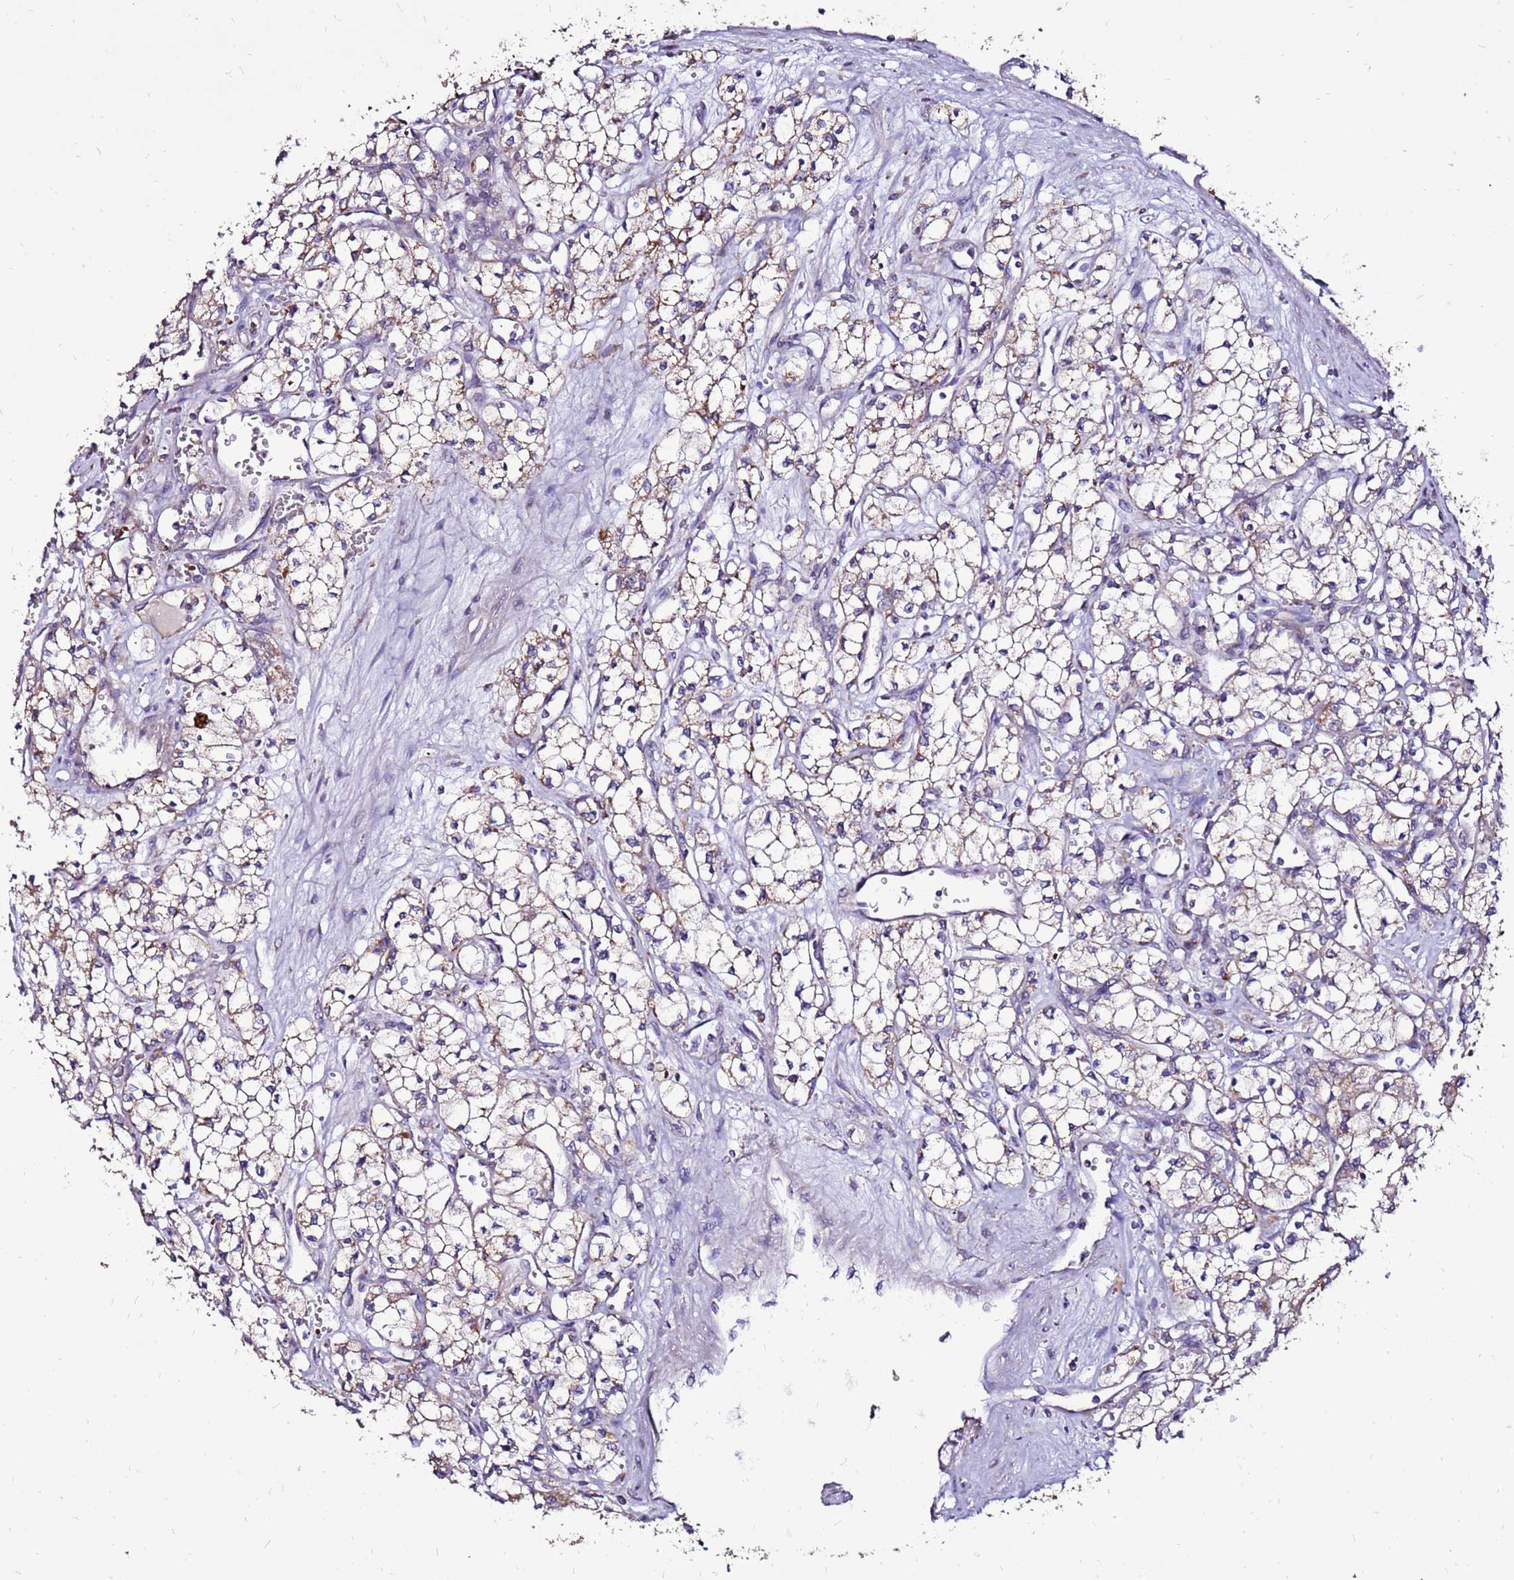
{"staining": {"intensity": "weak", "quantity": "25%-75%", "location": "cytoplasmic/membranous"}, "tissue": "renal cancer", "cell_type": "Tumor cells", "image_type": "cancer", "snomed": [{"axis": "morphology", "description": "Adenocarcinoma, NOS"}, {"axis": "topography", "description": "Kidney"}], "caption": "A photomicrograph showing weak cytoplasmic/membranous expression in about 25%-75% of tumor cells in renal cancer (adenocarcinoma), as visualized by brown immunohistochemical staining.", "gene": "SPSB3", "patient": {"sex": "male", "age": 59}}